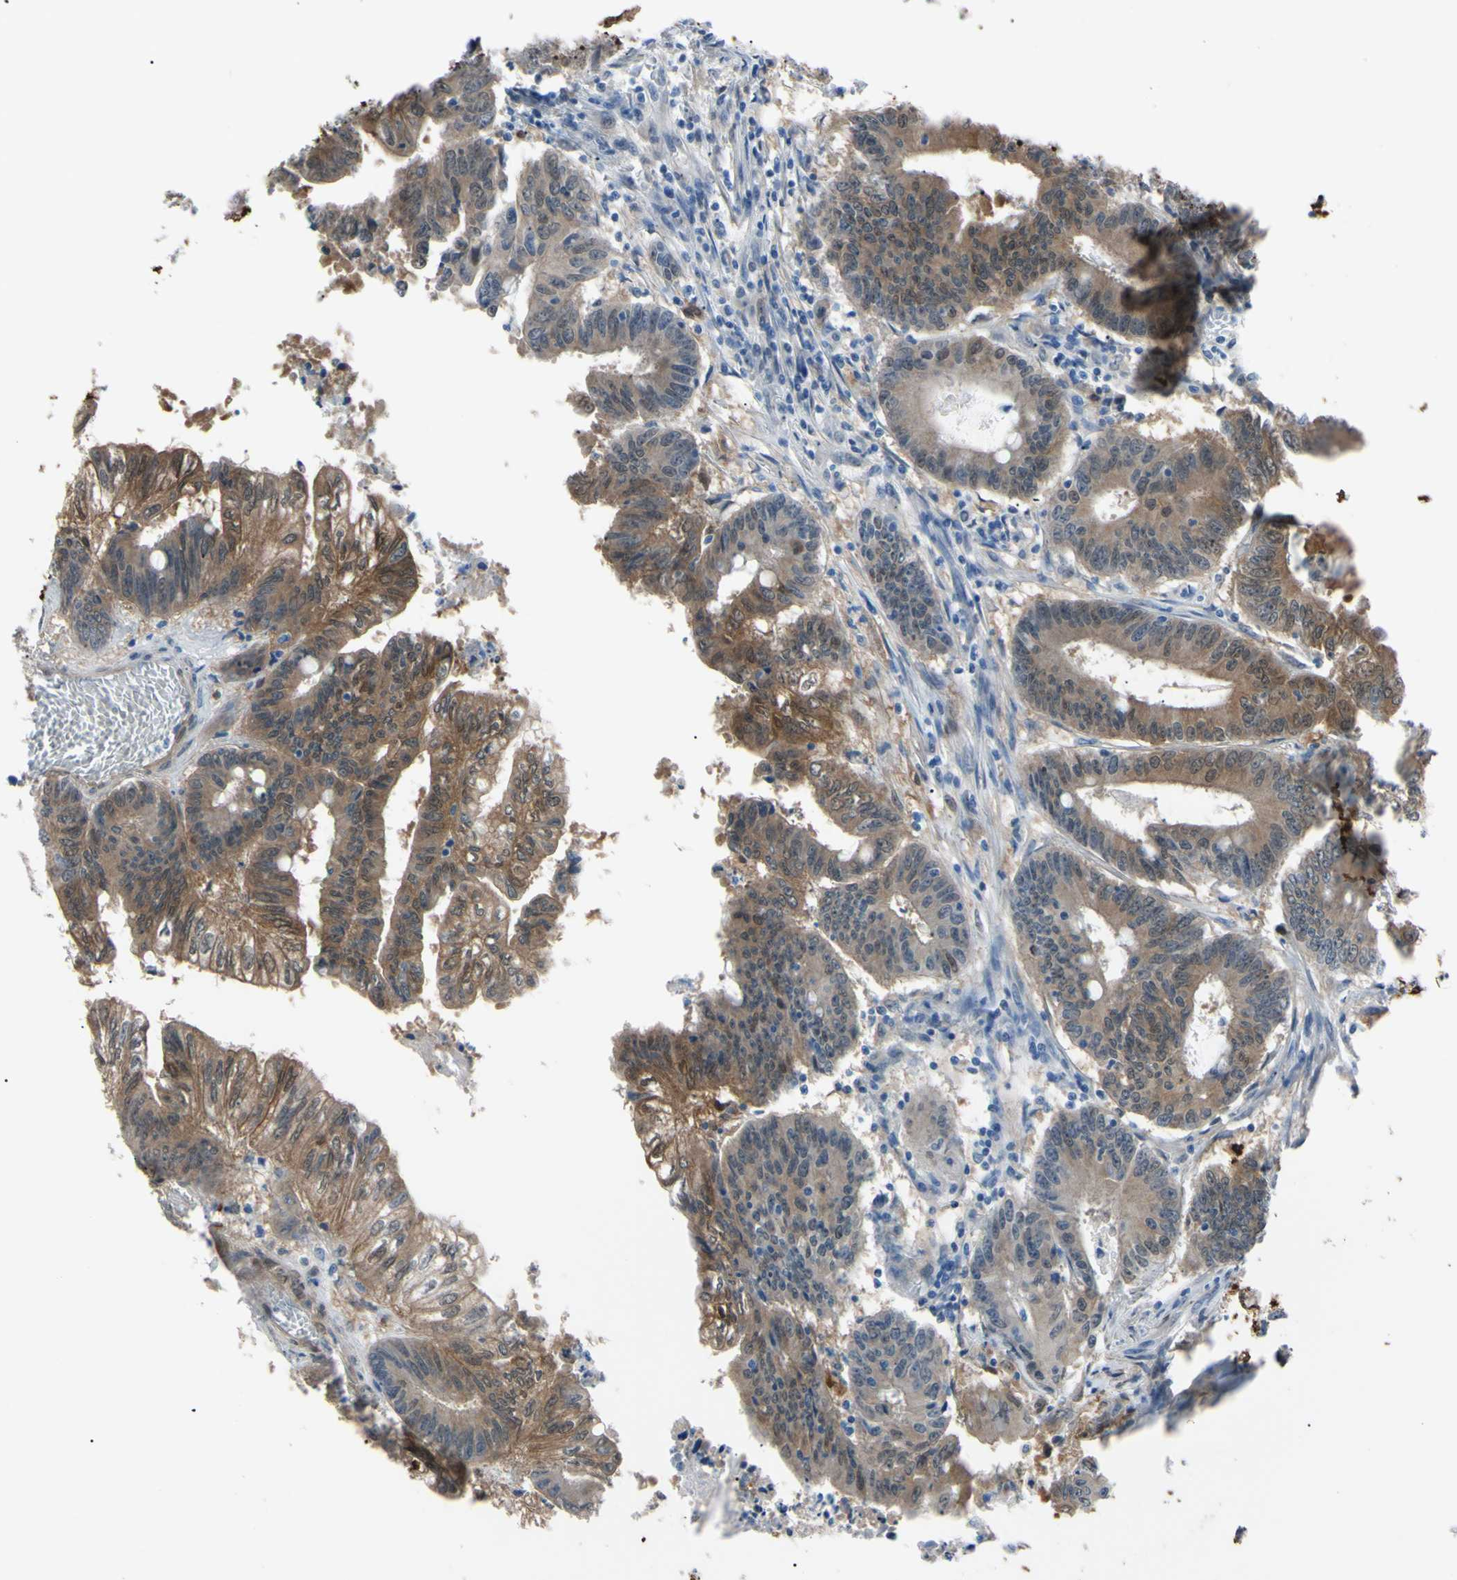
{"staining": {"intensity": "moderate", "quantity": ">75%", "location": "cytoplasmic/membranous"}, "tissue": "colorectal cancer", "cell_type": "Tumor cells", "image_type": "cancer", "snomed": [{"axis": "morphology", "description": "Adenocarcinoma, NOS"}, {"axis": "topography", "description": "Colon"}], "caption": "Colorectal cancer (adenocarcinoma) tissue reveals moderate cytoplasmic/membranous staining in about >75% of tumor cells", "gene": "NOL3", "patient": {"sex": "male", "age": 45}}